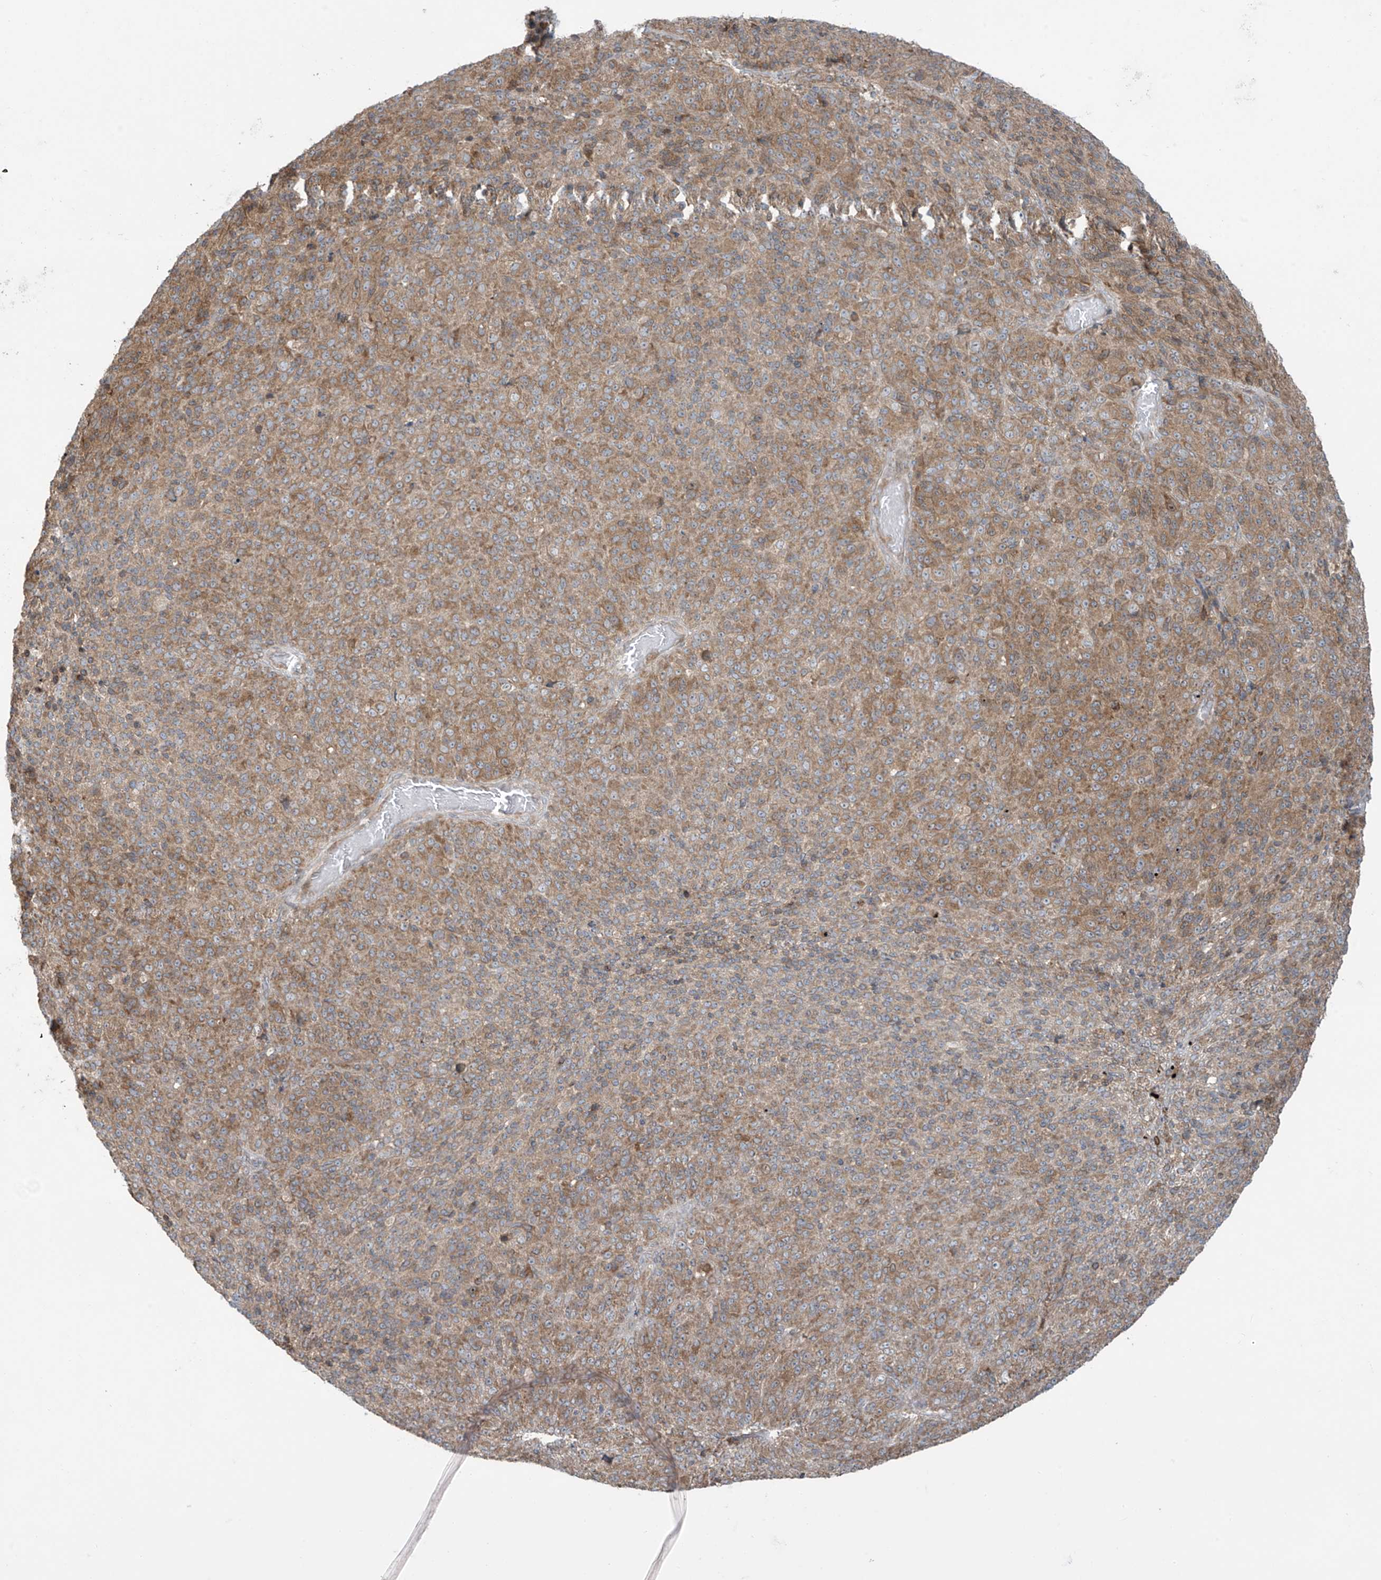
{"staining": {"intensity": "moderate", "quantity": ">75%", "location": "cytoplasmic/membranous"}, "tissue": "melanoma", "cell_type": "Tumor cells", "image_type": "cancer", "snomed": [{"axis": "morphology", "description": "Malignant melanoma, Metastatic site"}, {"axis": "topography", "description": "Brain"}], "caption": "This photomicrograph shows melanoma stained with immunohistochemistry (IHC) to label a protein in brown. The cytoplasmic/membranous of tumor cells show moderate positivity for the protein. Nuclei are counter-stained blue.", "gene": "PPAT", "patient": {"sex": "female", "age": 56}}